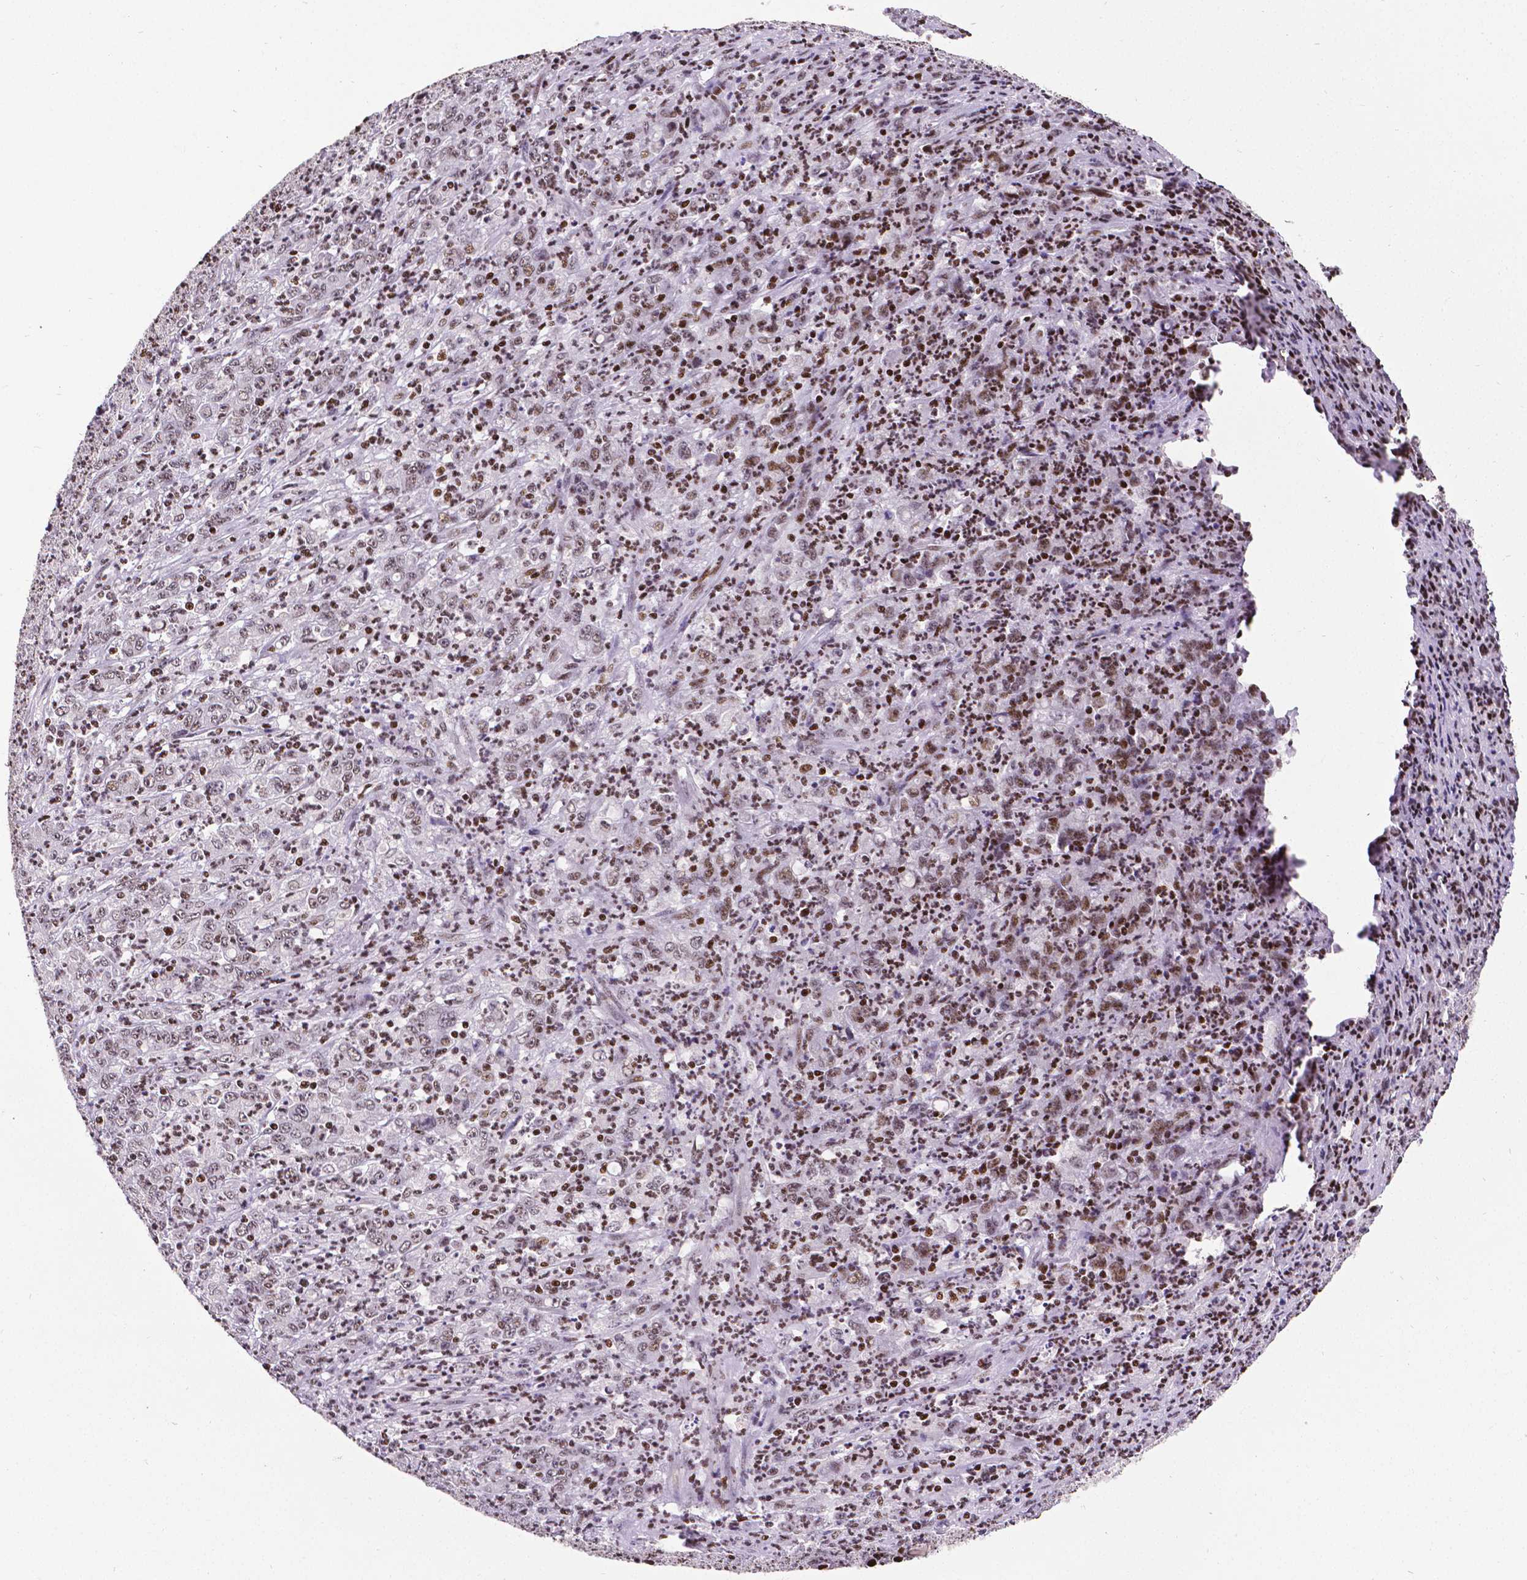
{"staining": {"intensity": "weak", "quantity": ">75%", "location": "nuclear"}, "tissue": "stomach cancer", "cell_type": "Tumor cells", "image_type": "cancer", "snomed": [{"axis": "morphology", "description": "Adenocarcinoma, NOS"}, {"axis": "topography", "description": "Stomach, lower"}], "caption": "A brown stain shows weak nuclear positivity of a protein in human stomach cancer (adenocarcinoma) tumor cells.", "gene": "CTCF", "patient": {"sex": "female", "age": 71}}